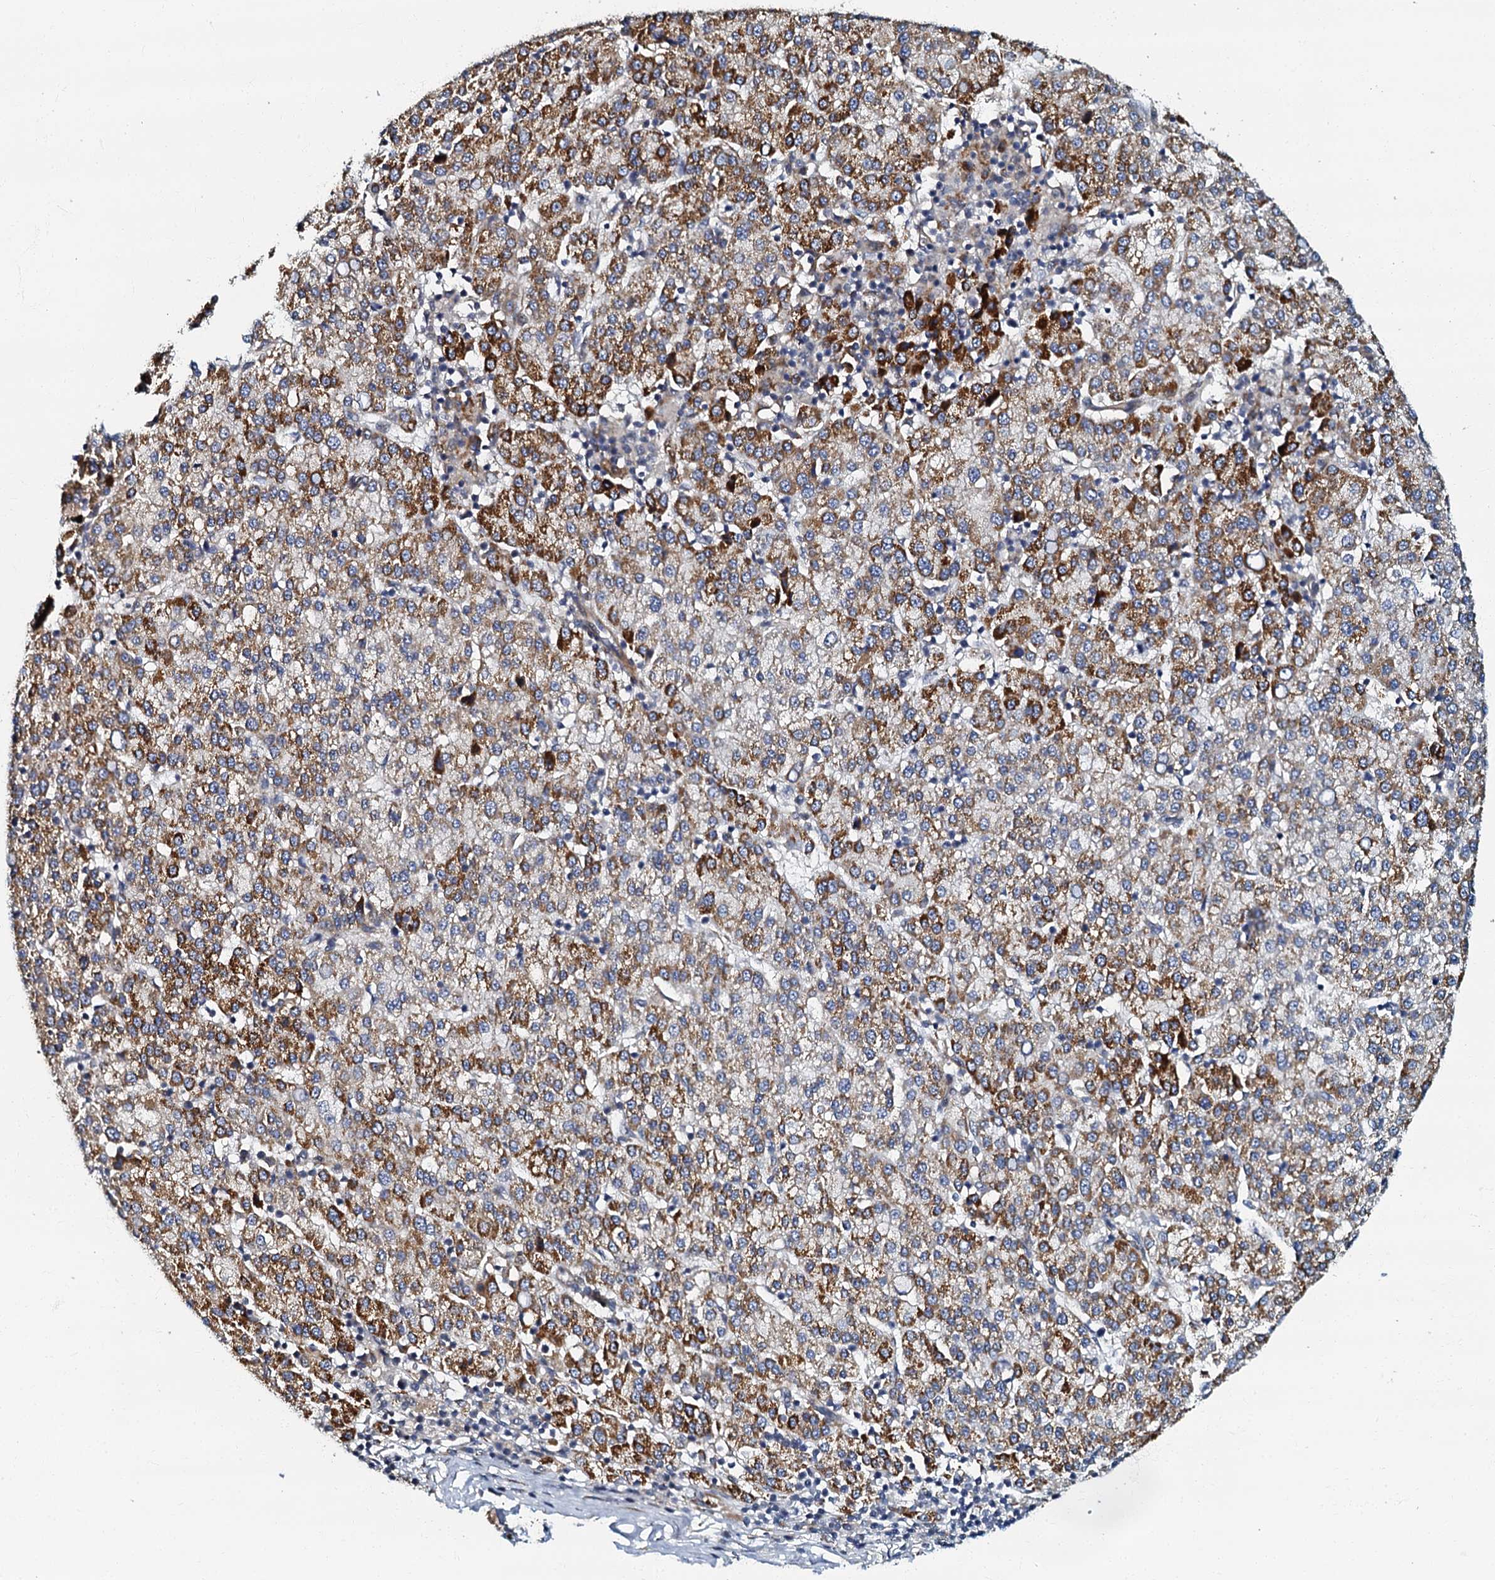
{"staining": {"intensity": "moderate", "quantity": ">75%", "location": "cytoplasmic/membranous"}, "tissue": "liver cancer", "cell_type": "Tumor cells", "image_type": "cancer", "snomed": [{"axis": "morphology", "description": "Carcinoma, Hepatocellular, NOS"}, {"axis": "topography", "description": "Liver"}], "caption": "Protein staining of liver cancer (hepatocellular carcinoma) tissue displays moderate cytoplasmic/membranous positivity in approximately >75% of tumor cells.", "gene": "OLAH", "patient": {"sex": "female", "age": 58}}